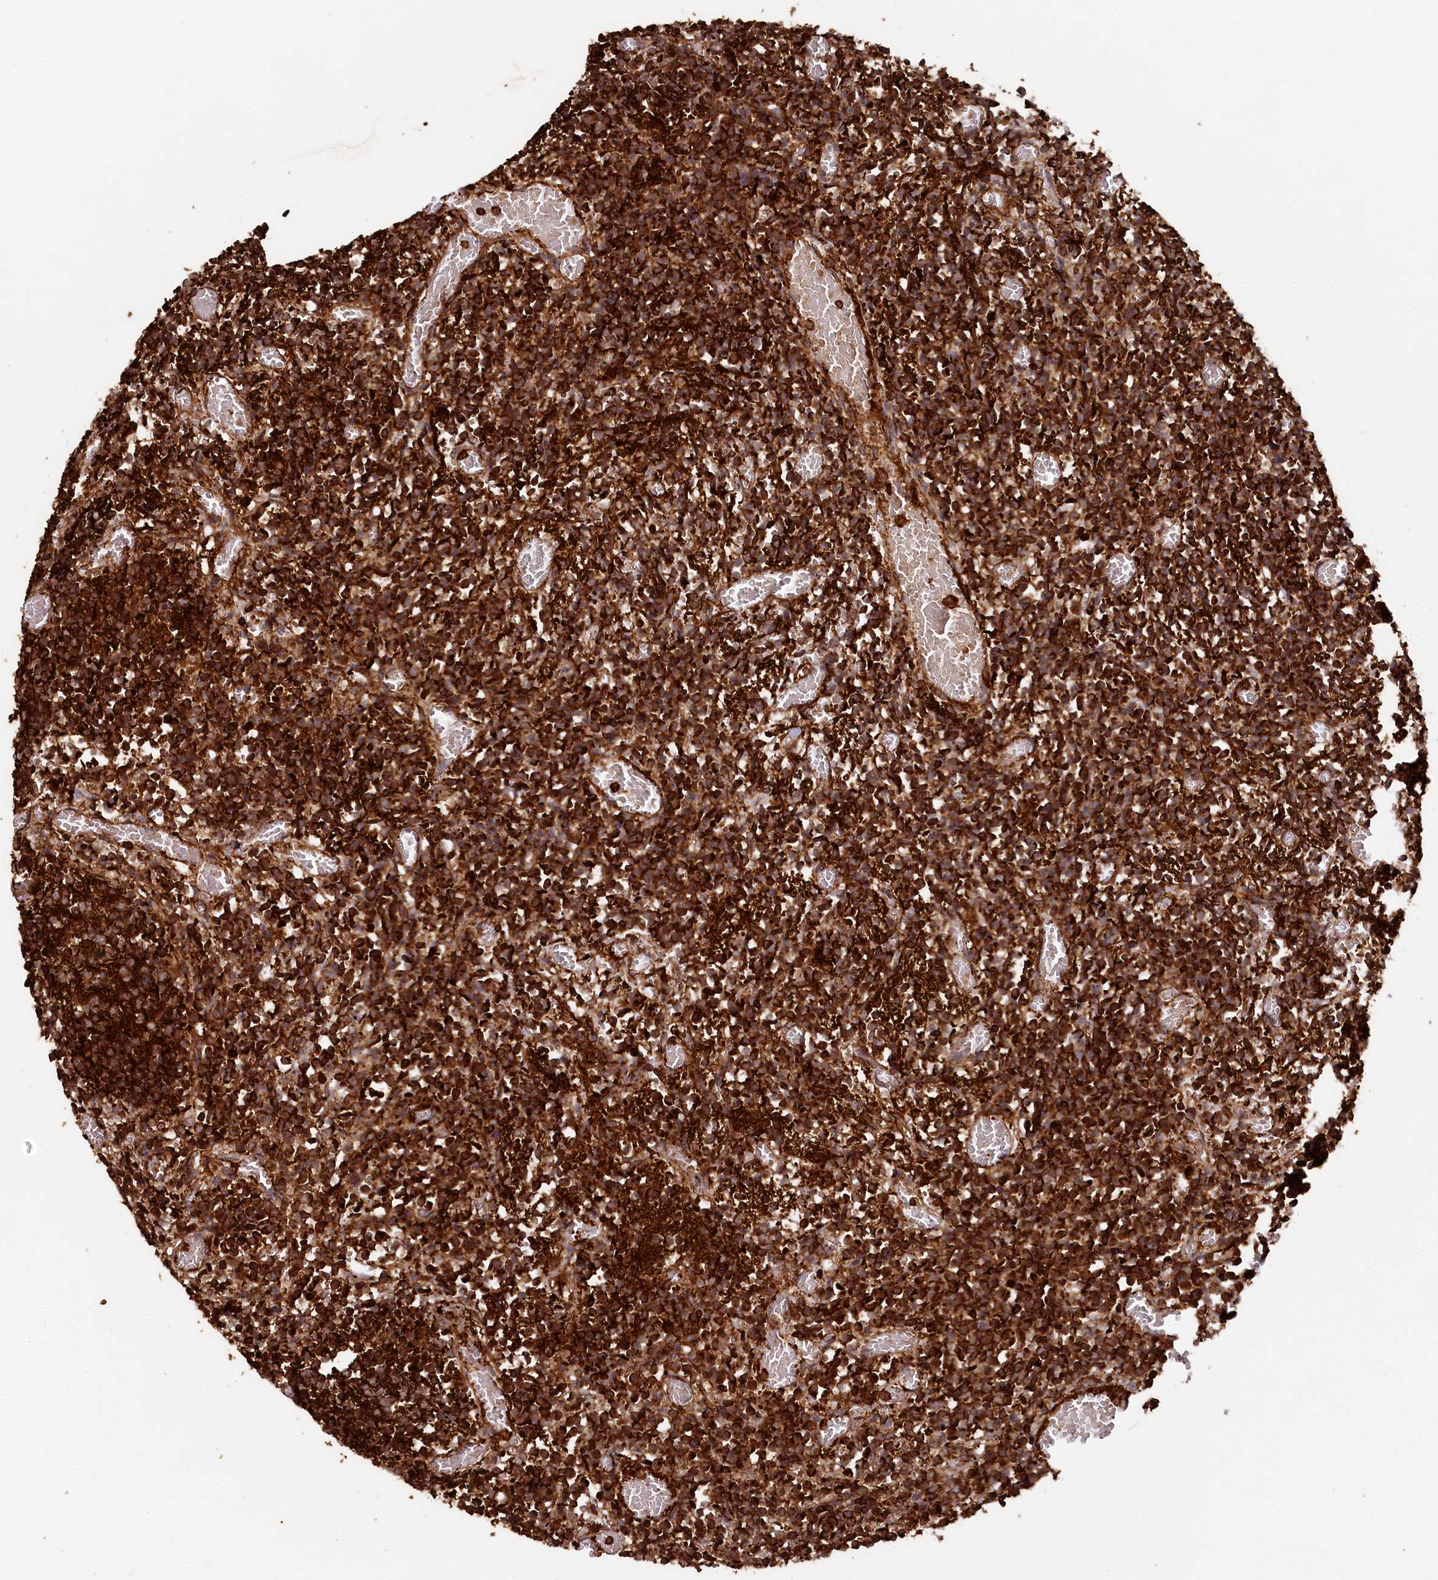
{"staining": {"intensity": "strong", "quantity": ">75%", "location": "cytoplasmic/membranous"}, "tissue": "glioma", "cell_type": "Tumor cells", "image_type": "cancer", "snomed": [{"axis": "morphology", "description": "Glioma, malignant, Low grade"}, {"axis": "topography", "description": "Brain"}], "caption": "Immunohistochemistry (IHC) staining of glioma, which reveals high levels of strong cytoplasmic/membranous staining in about >75% of tumor cells indicating strong cytoplasmic/membranous protein staining. The staining was performed using DAB (3,3'-diaminobenzidine) (brown) for protein detection and nuclei were counterstained in hematoxylin (blue).", "gene": "STUB1", "patient": {"sex": "female", "age": 1}}